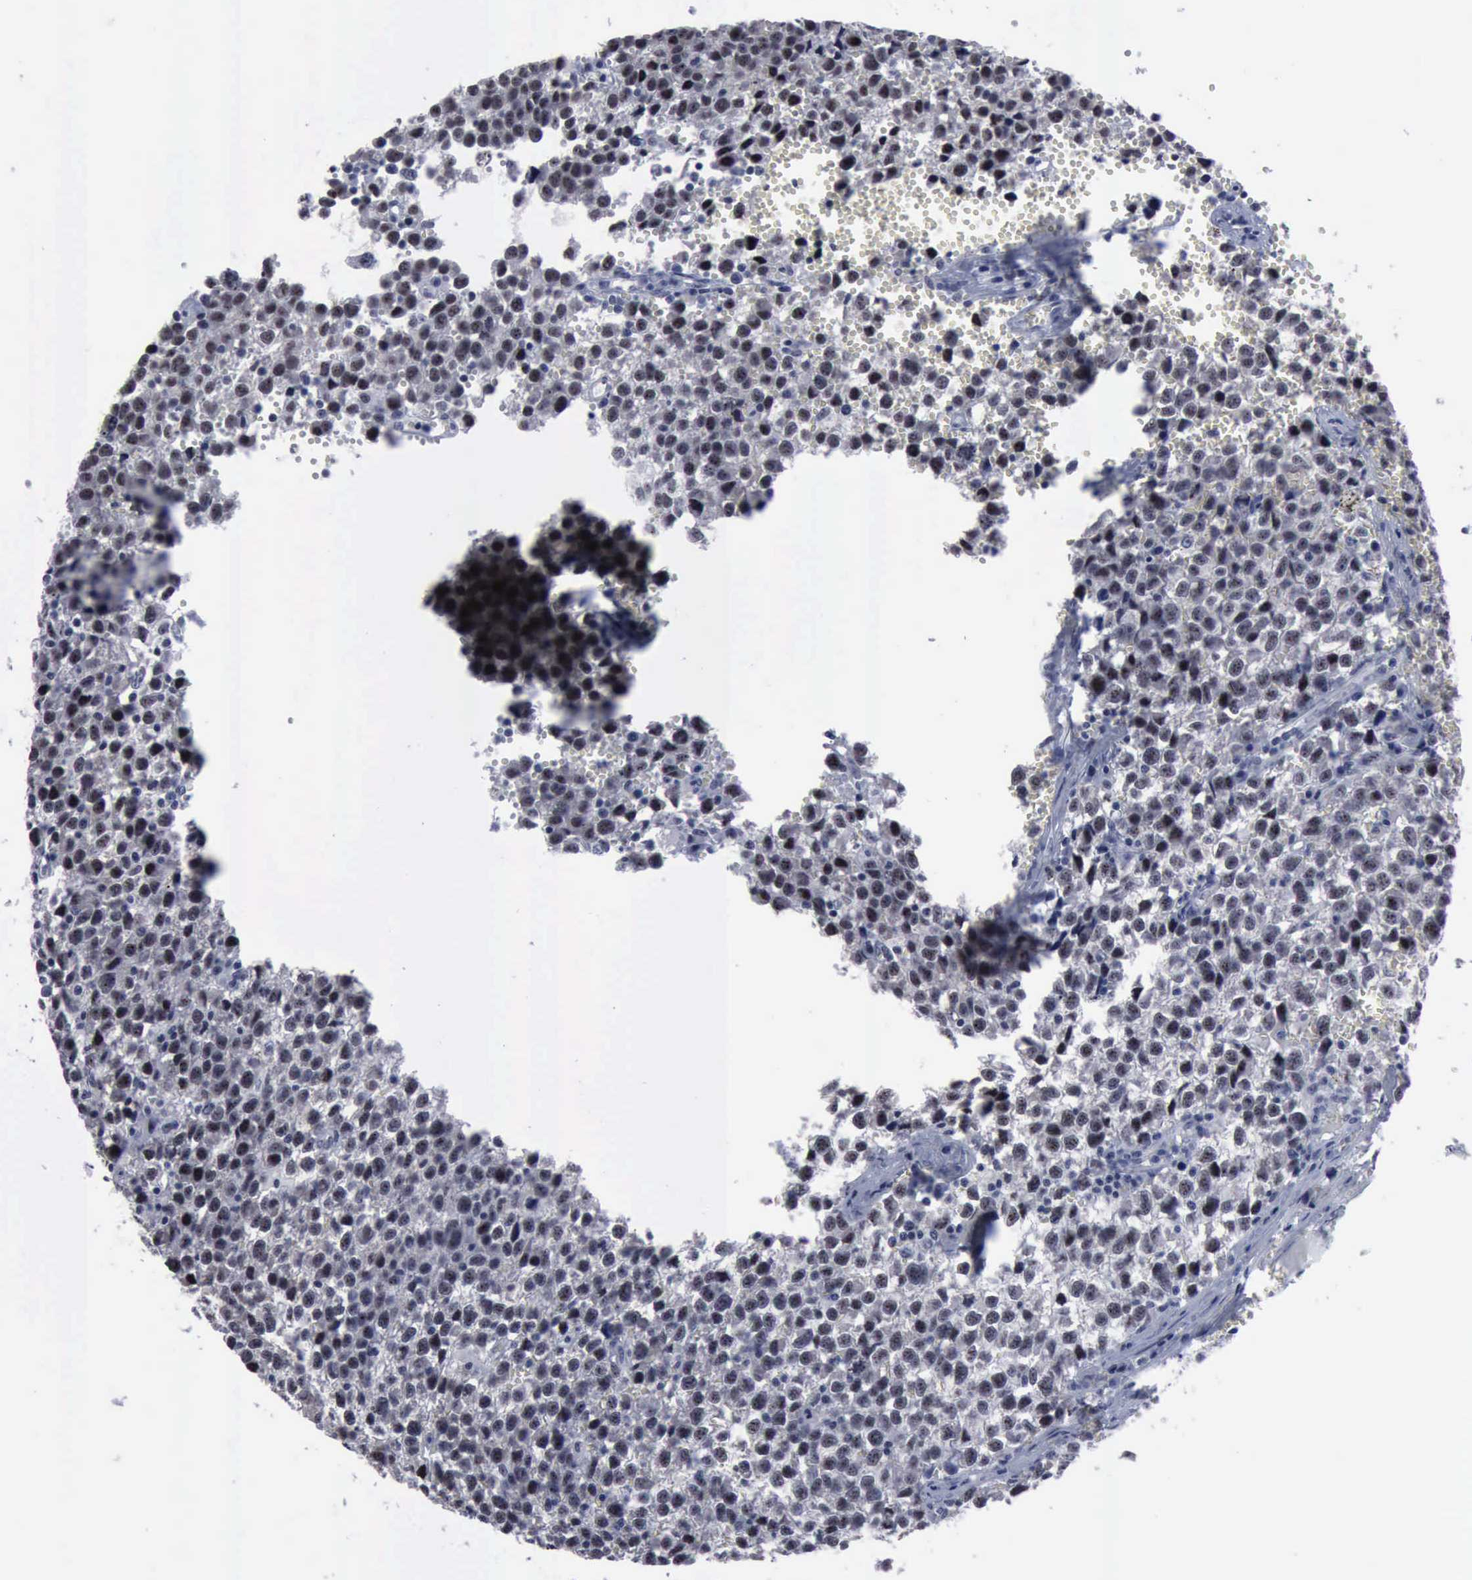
{"staining": {"intensity": "moderate", "quantity": "25%-75%", "location": "nuclear"}, "tissue": "testis cancer", "cell_type": "Tumor cells", "image_type": "cancer", "snomed": [{"axis": "morphology", "description": "Seminoma, NOS"}, {"axis": "topography", "description": "Testis"}], "caption": "Human testis cancer stained with a protein marker demonstrates moderate staining in tumor cells.", "gene": "BRD1", "patient": {"sex": "male", "age": 35}}